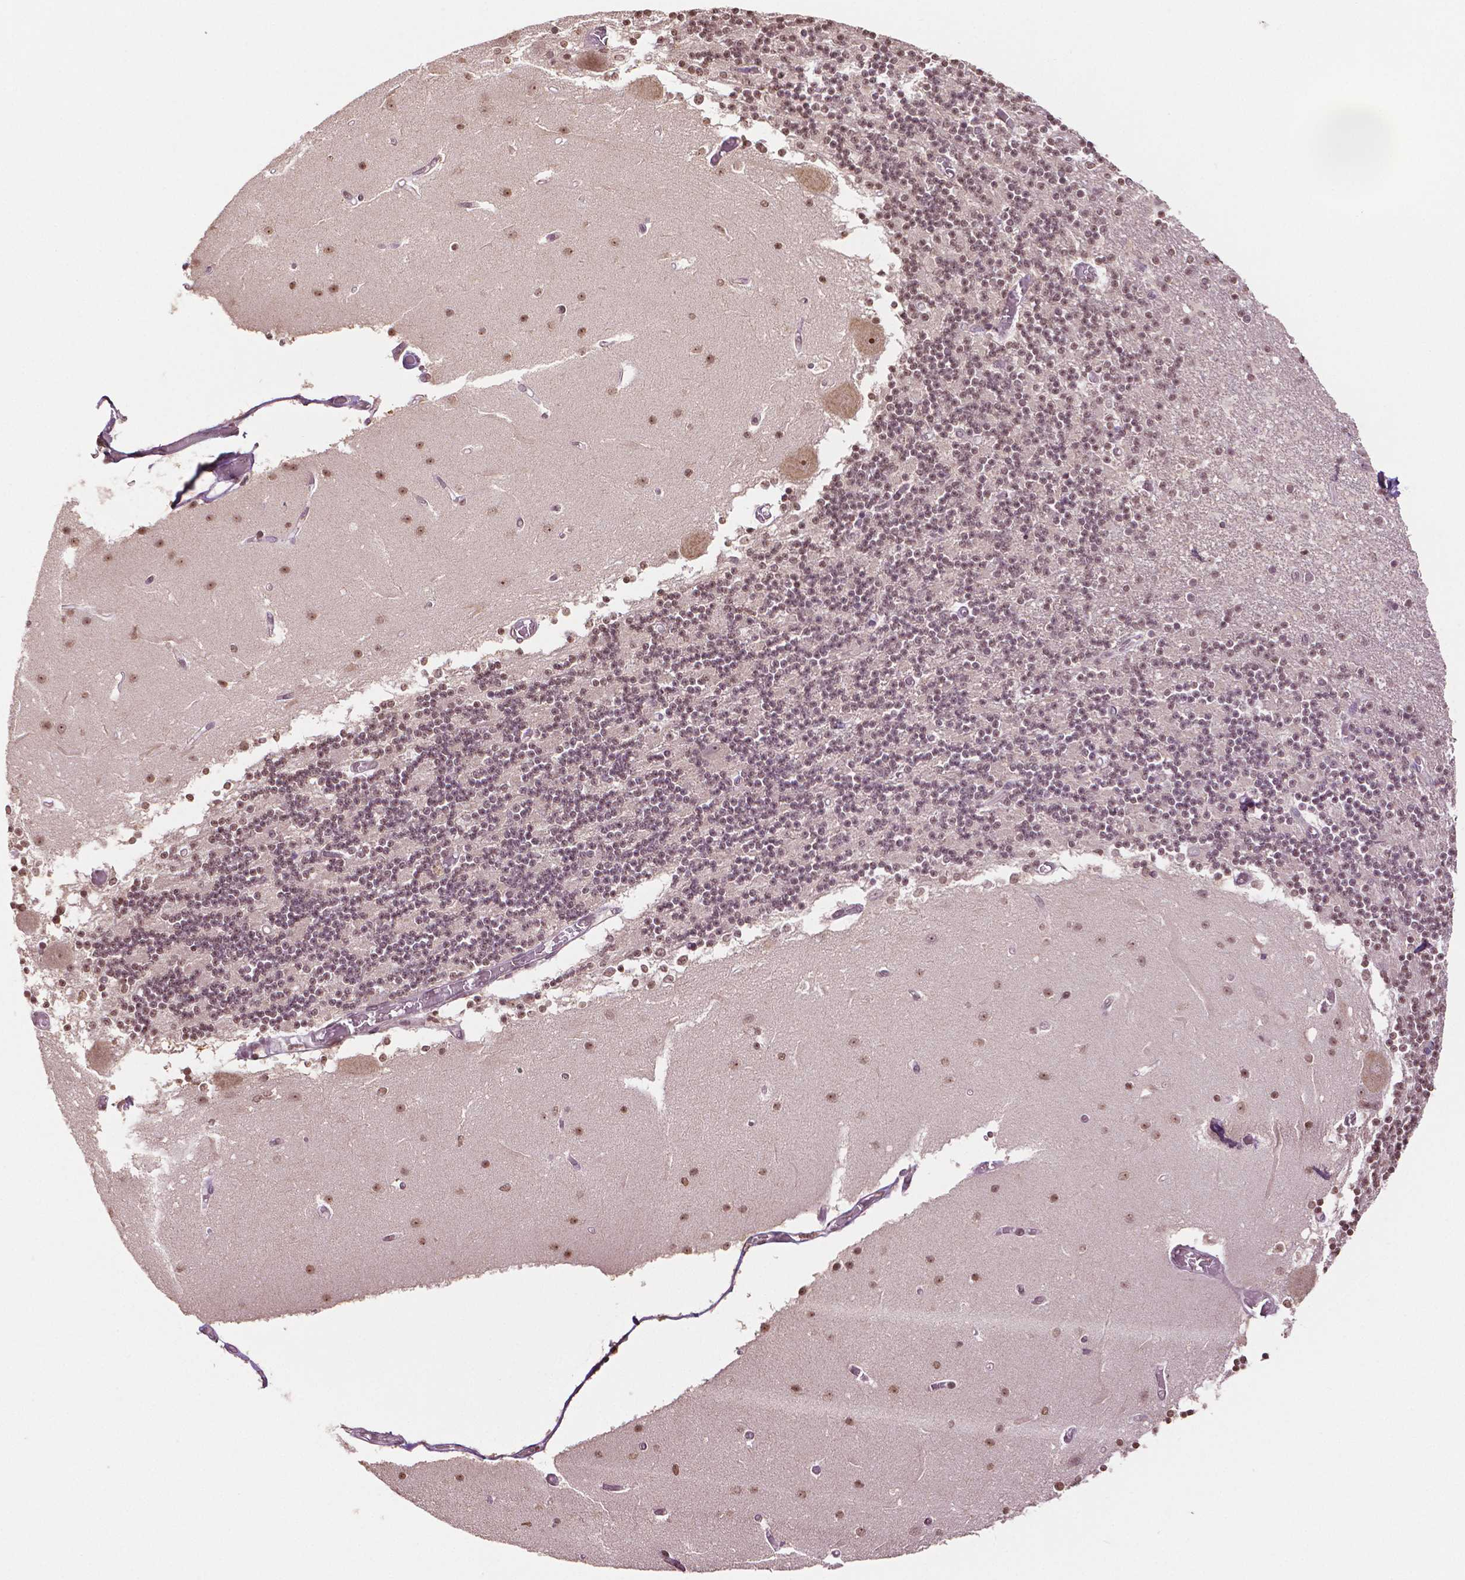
{"staining": {"intensity": "moderate", "quantity": ">75%", "location": "nuclear"}, "tissue": "cerebellum", "cell_type": "Cells in granular layer", "image_type": "normal", "snomed": [{"axis": "morphology", "description": "Normal tissue, NOS"}, {"axis": "topography", "description": "Cerebellum"}], "caption": "High-magnification brightfield microscopy of unremarkable cerebellum stained with DAB (brown) and counterstained with hematoxylin (blue). cells in granular layer exhibit moderate nuclear expression is seen in approximately>75% of cells.", "gene": "DEK", "patient": {"sex": "female", "age": 28}}